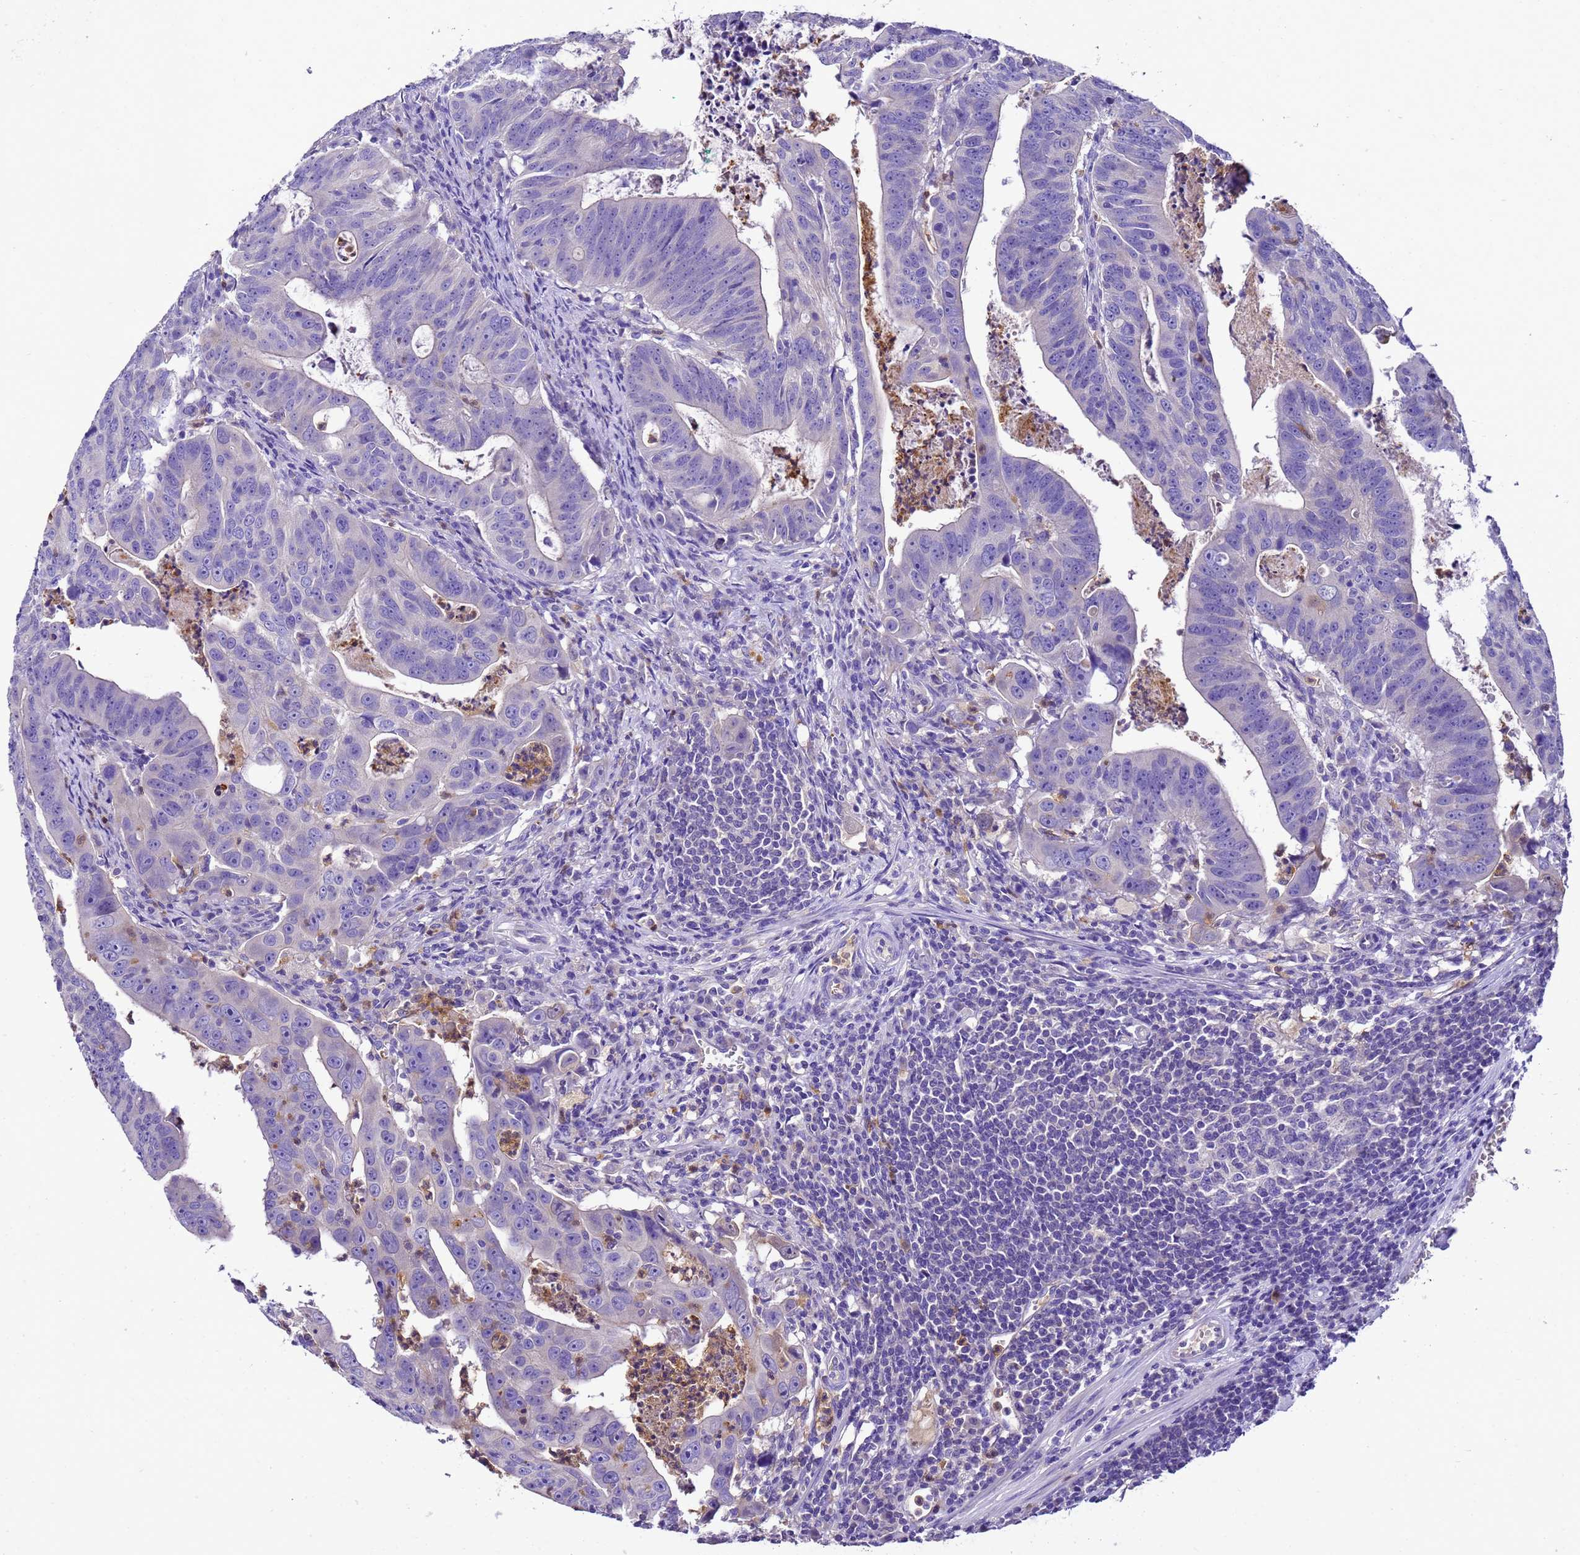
{"staining": {"intensity": "negative", "quantity": "none", "location": "none"}, "tissue": "colorectal cancer", "cell_type": "Tumor cells", "image_type": "cancer", "snomed": [{"axis": "morphology", "description": "Adenocarcinoma, NOS"}, {"axis": "topography", "description": "Rectum"}], "caption": "DAB immunohistochemical staining of human colorectal cancer exhibits no significant positivity in tumor cells.", "gene": "UGT2A1", "patient": {"sex": "male", "age": 69}}